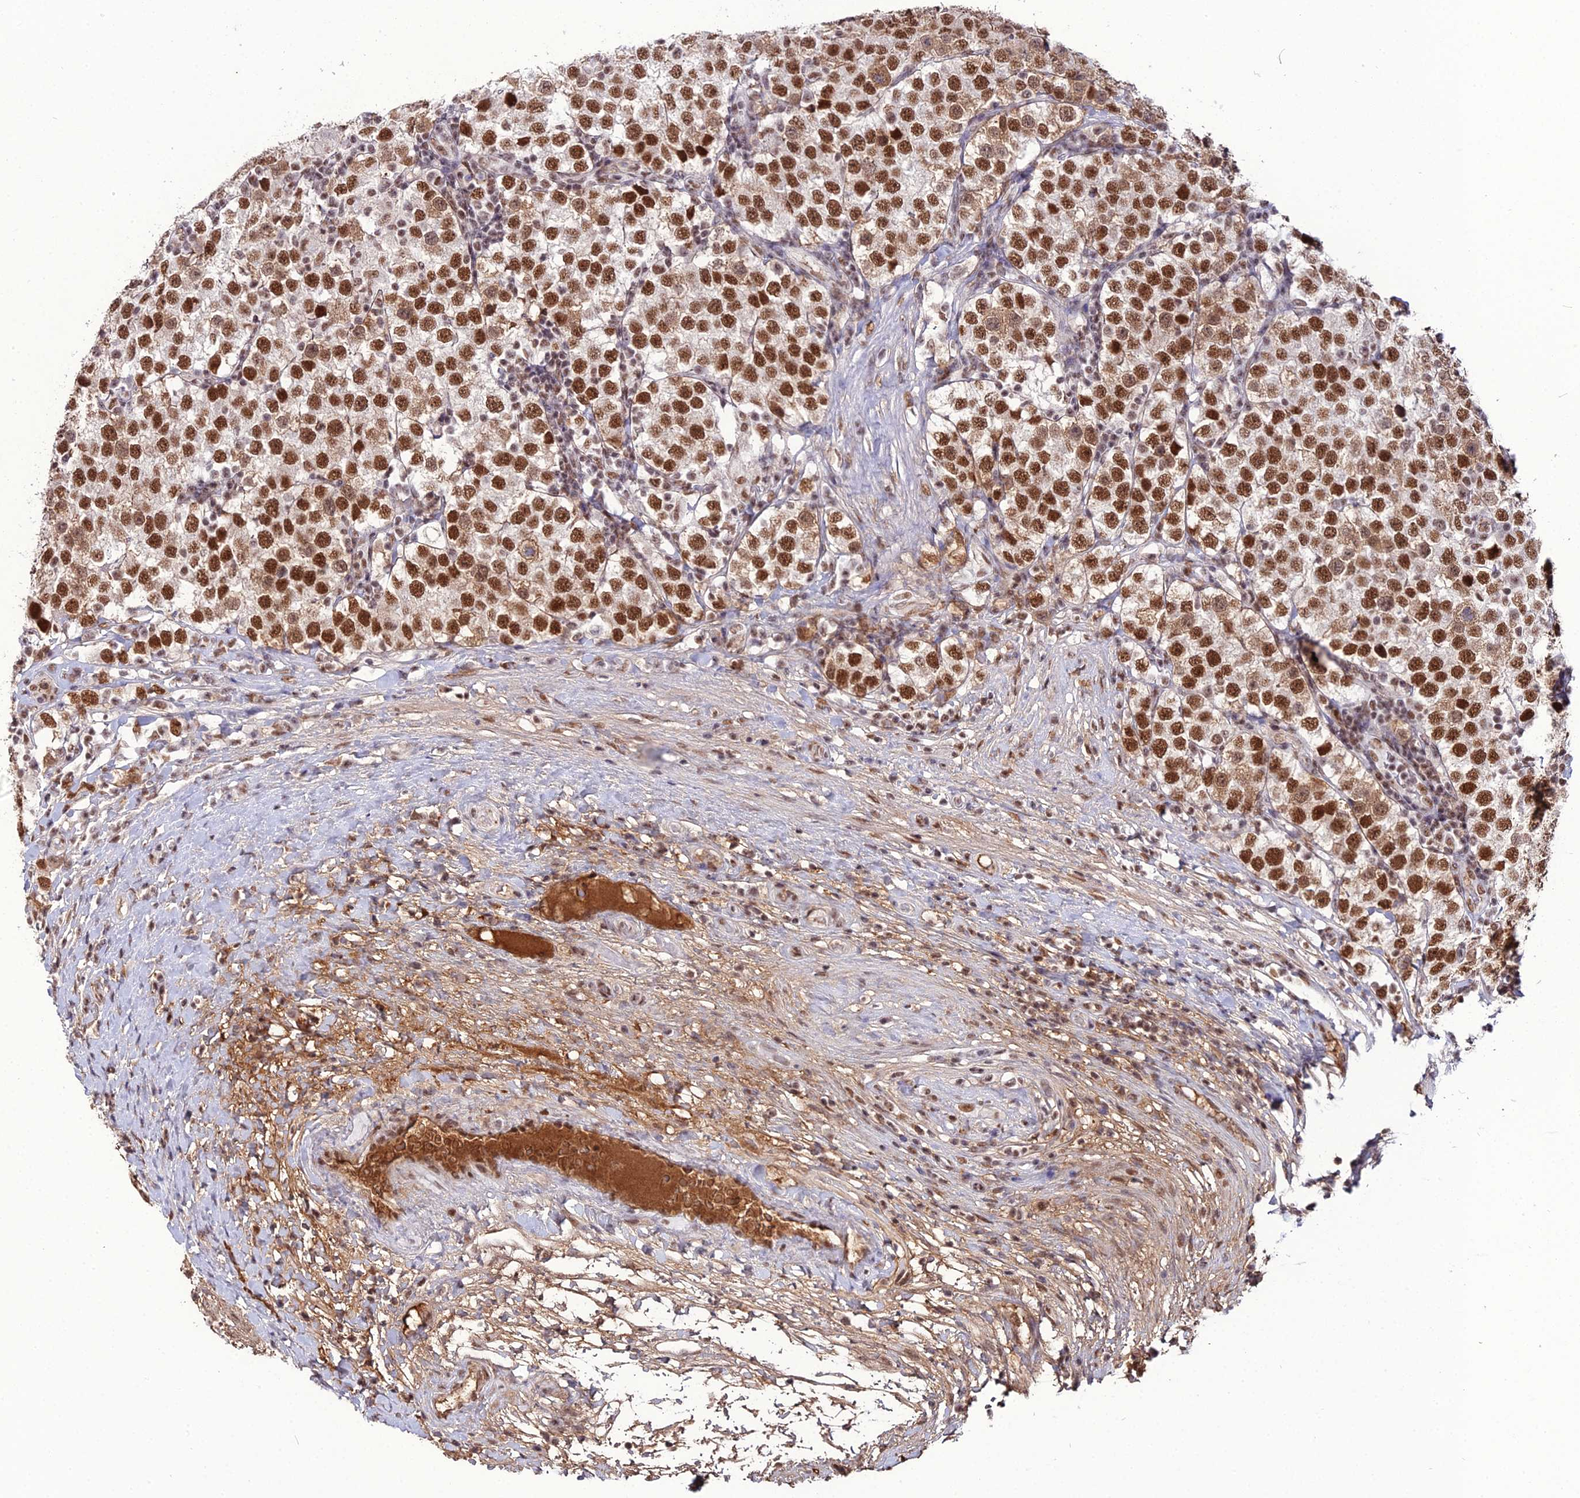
{"staining": {"intensity": "strong", "quantity": ">75%", "location": "nuclear"}, "tissue": "testis cancer", "cell_type": "Tumor cells", "image_type": "cancer", "snomed": [{"axis": "morphology", "description": "Seminoma, NOS"}, {"axis": "topography", "description": "Testis"}], "caption": "Tumor cells demonstrate strong nuclear staining in about >75% of cells in testis cancer (seminoma).", "gene": "RBM12", "patient": {"sex": "male", "age": 34}}